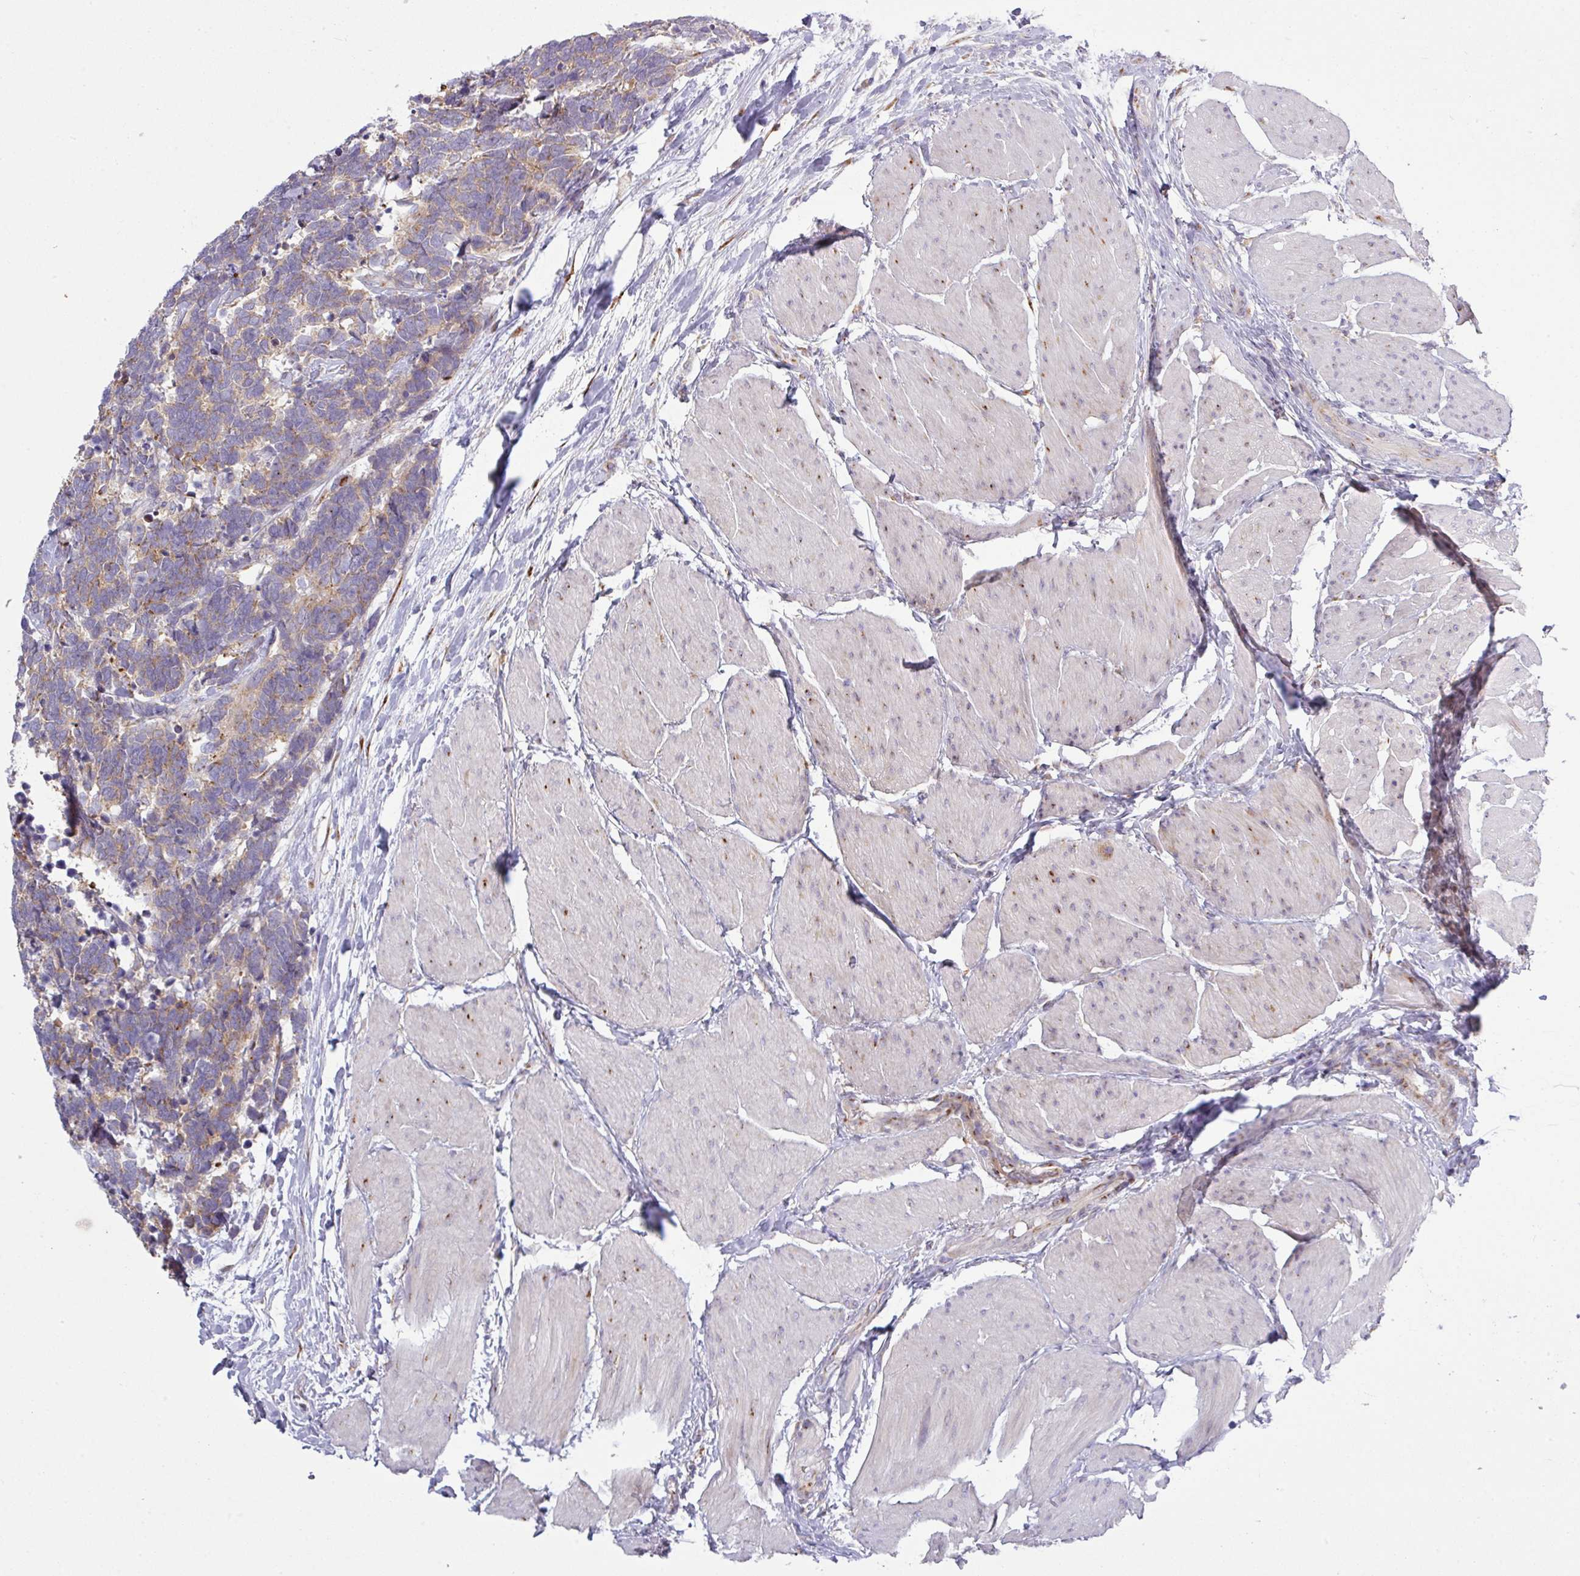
{"staining": {"intensity": "weak", "quantity": ">75%", "location": "cytoplasmic/membranous"}, "tissue": "carcinoid", "cell_type": "Tumor cells", "image_type": "cancer", "snomed": [{"axis": "morphology", "description": "Carcinoma, NOS"}, {"axis": "morphology", "description": "Carcinoid, malignant, NOS"}, {"axis": "topography", "description": "Urinary bladder"}], "caption": "This is a histology image of IHC staining of carcinoma, which shows weak staining in the cytoplasmic/membranous of tumor cells.", "gene": "VTI1A", "patient": {"sex": "male", "age": 57}}